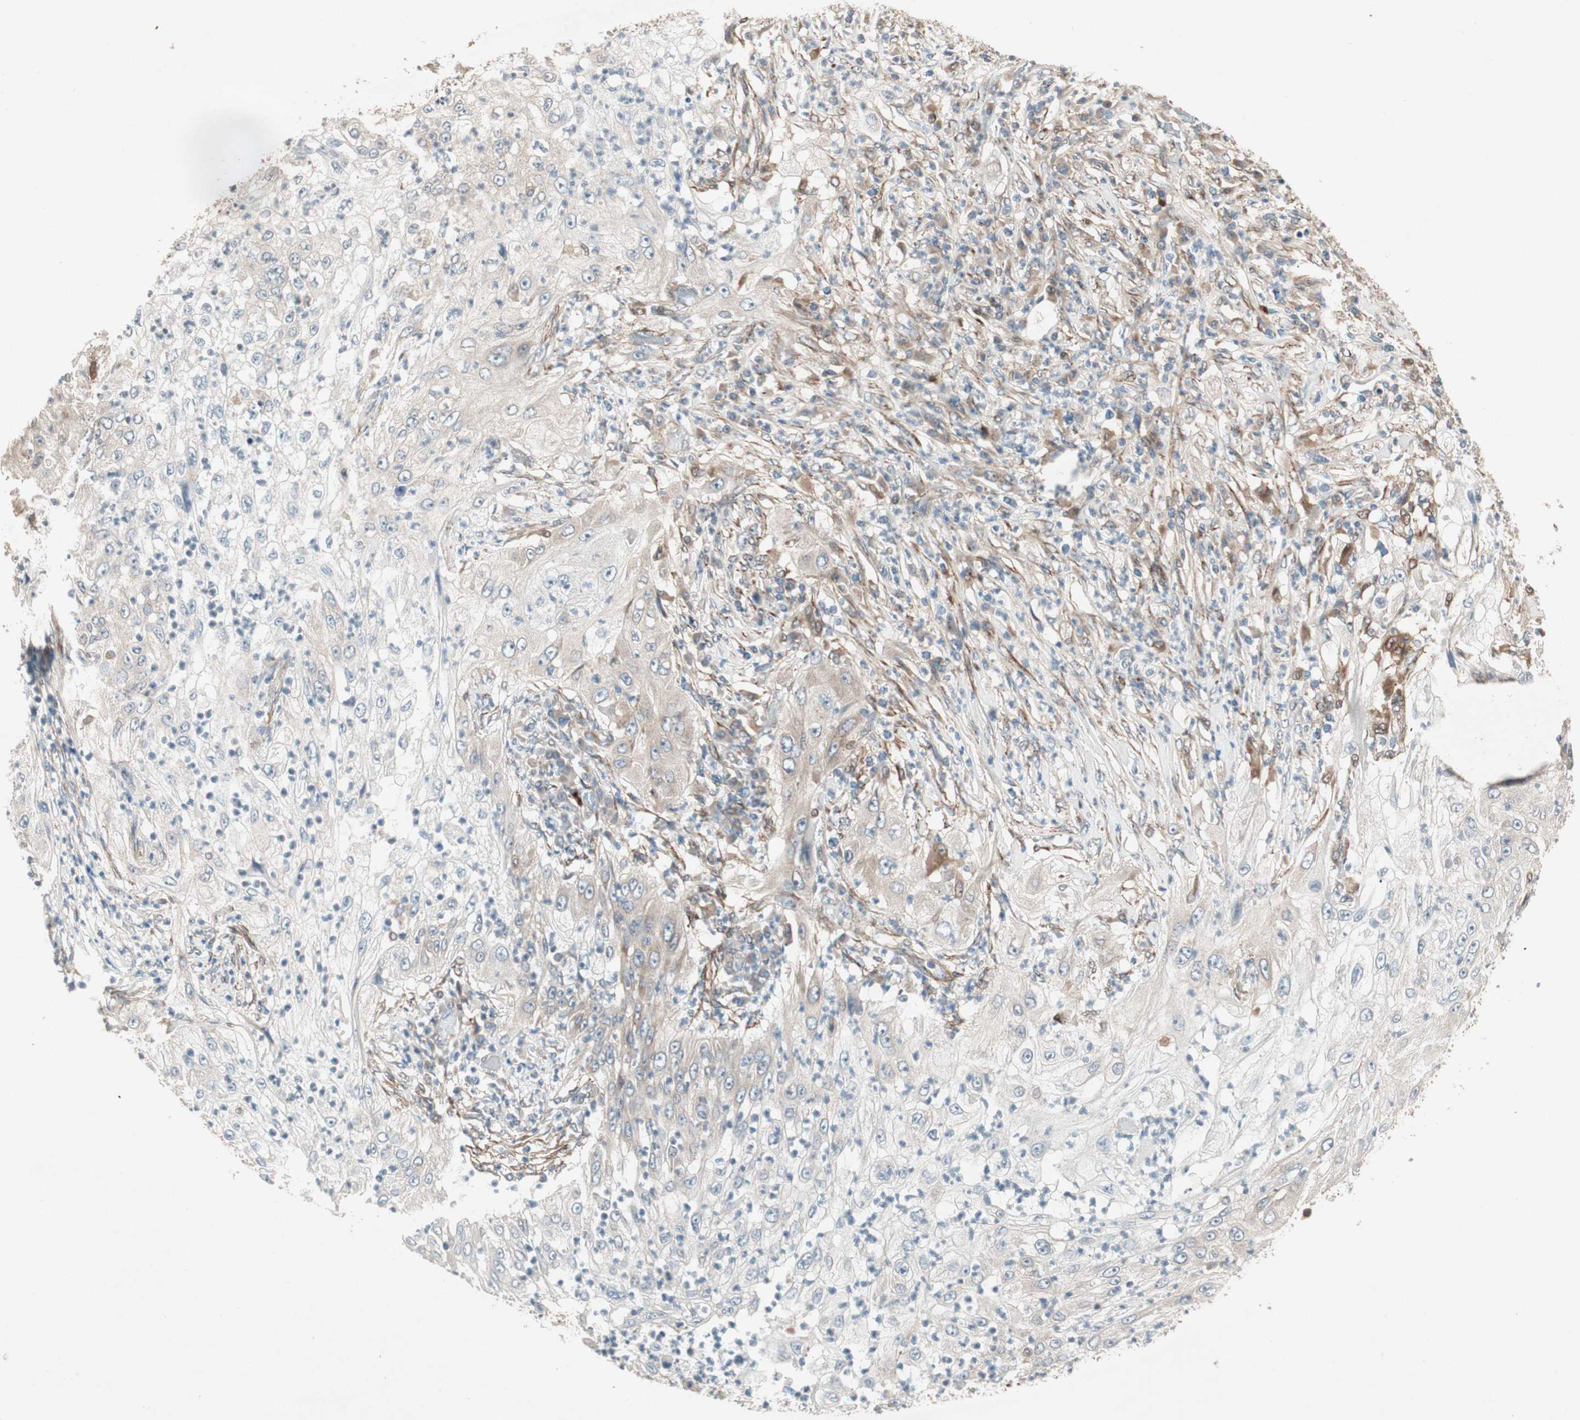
{"staining": {"intensity": "negative", "quantity": "none", "location": "none"}, "tissue": "lung cancer", "cell_type": "Tumor cells", "image_type": "cancer", "snomed": [{"axis": "morphology", "description": "Inflammation, NOS"}, {"axis": "morphology", "description": "Squamous cell carcinoma, NOS"}, {"axis": "topography", "description": "Lymph node"}, {"axis": "topography", "description": "Soft tissue"}, {"axis": "topography", "description": "Lung"}], "caption": "An immunohistochemistry (IHC) histopathology image of squamous cell carcinoma (lung) is shown. There is no staining in tumor cells of squamous cell carcinoma (lung).", "gene": "SDSL", "patient": {"sex": "male", "age": 66}}